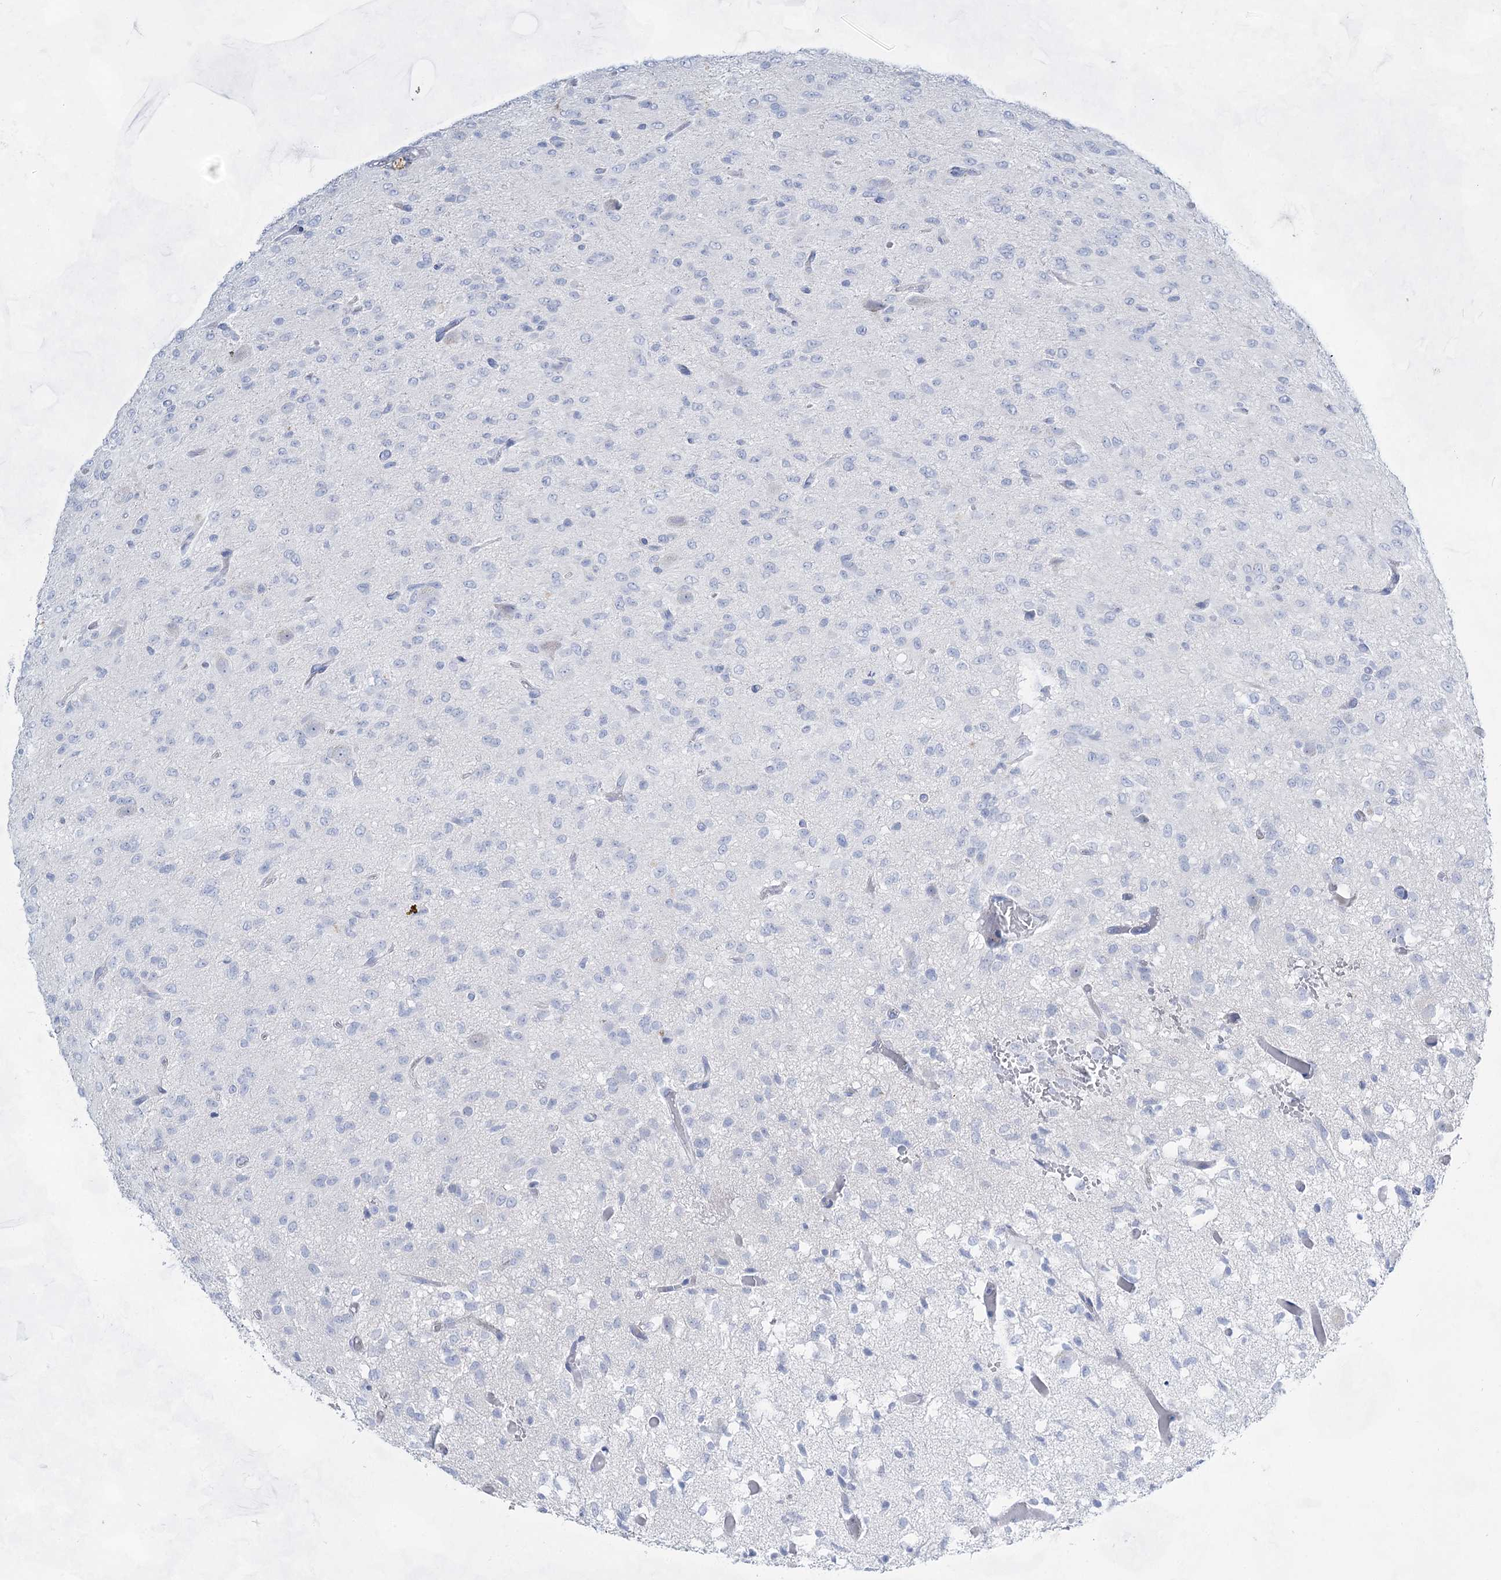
{"staining": {"intensity": "negative", "quantity": "none", "location": "none"}, "tissue": "glioma", "cell_type": "Tumor cells", "image_type": "cancer", "snomed": [{"axis": "morphology", "description": "Glioma, malignant, High grade"}, {"axis": "topography", "description": "Brain"}], "caption": "High power microscopy photomicrograph of an immunohistochemistry micrograph of glioma, revealing no significant staining in tumor cells.", "gene": "ACRV1", "patient": {"sex": "female", "age": 59}}